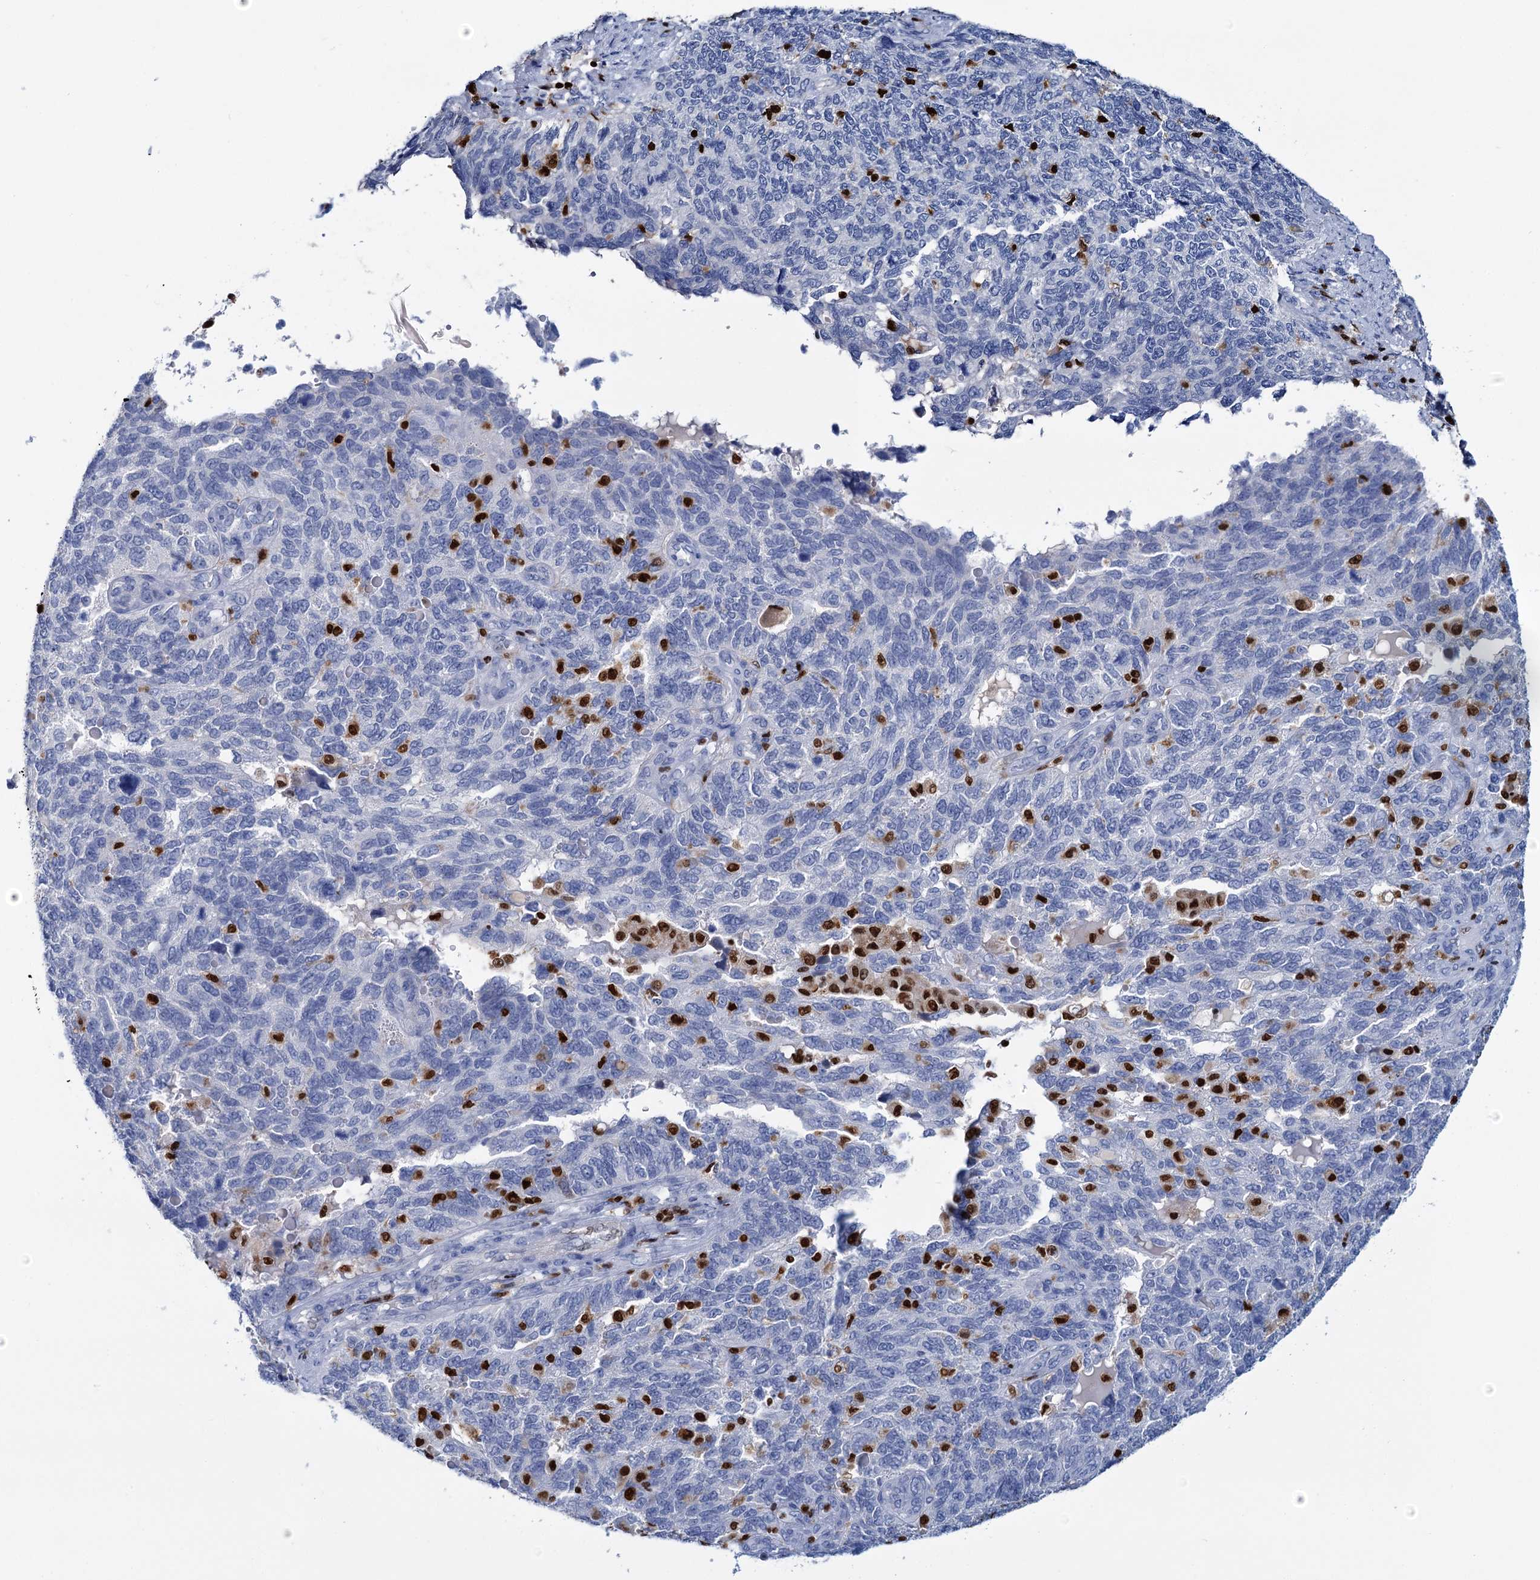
{"staining": {"intensity": "negative", "quantity": "none", "location": "none"}, "tissue": "endometrial cancer", "cell_type": "Tumor cells", "image_type": "cancer", "snomed": [{"axis": "morphology", "description": "Adenocarcinoma, NOS"}, {"axis": "topography", "description": "Endometrium"}], "caption": "Tumor cells are negative for brown protein staining in adenocarcinoma (endometrial).", "gene": "CELF2", "patient": {"sex": "female", "age": 66}}